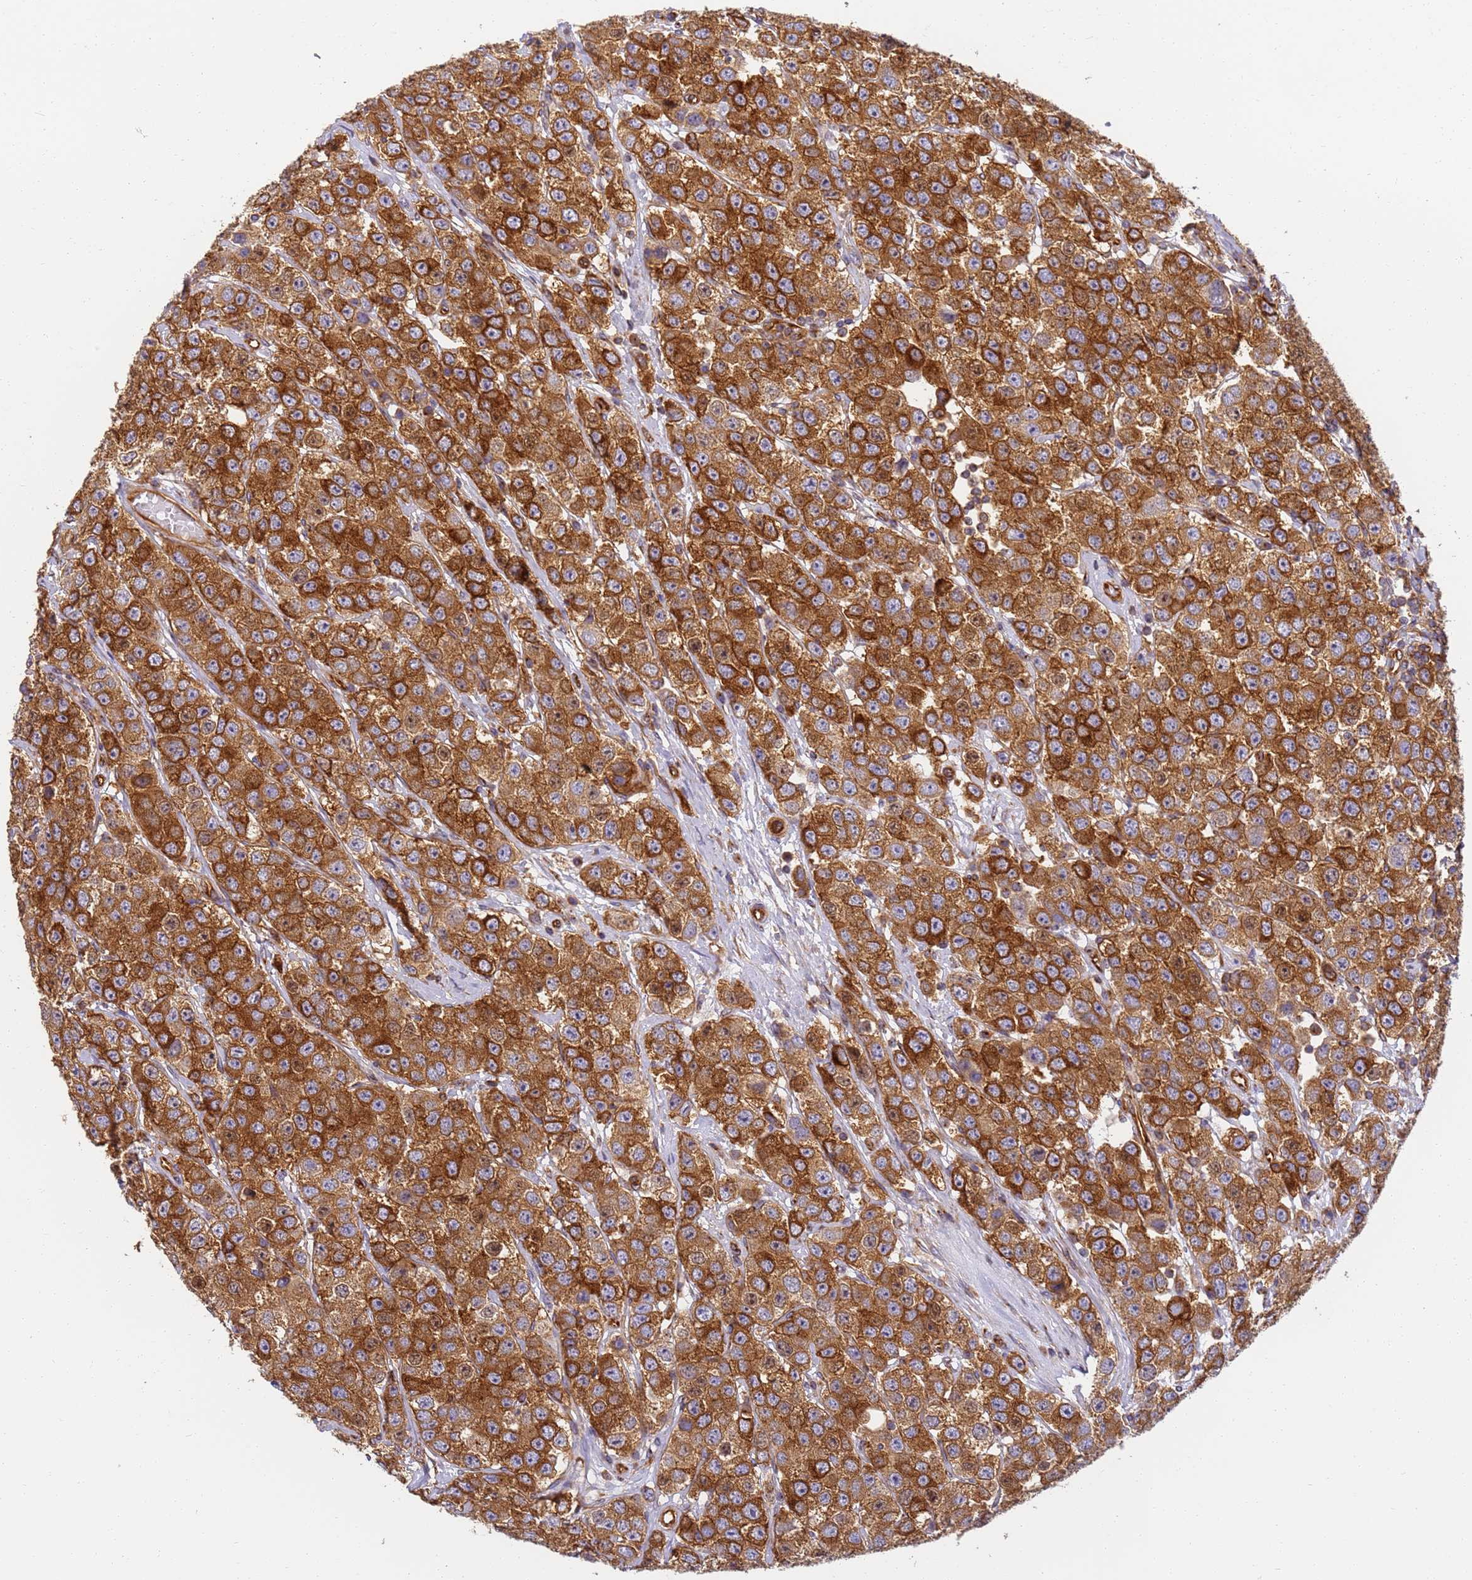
{"staining": {"intensity": "strong", "quantity": ">75%", "location": "cytoplasmic/membranous"}, "tissue": "testis cancer", "cell_type": "Tumor cells", "image_type": "cancer", "snomed": [{"axis": "morphology", "description": "Seminoma, NOS"}, {"axis": "topography", "description": "Testis"}], "caption": "Immunohistochemistry (DAB (3,3'-diaminobenzidine)) staining of human seminoma (testis) demonstrates strong cytoplasmic/membranous protein staining in approximately >75% of tumor cells.", "gene": "DYNC1I2", "patient": {"sex": "male", "age": 28}}